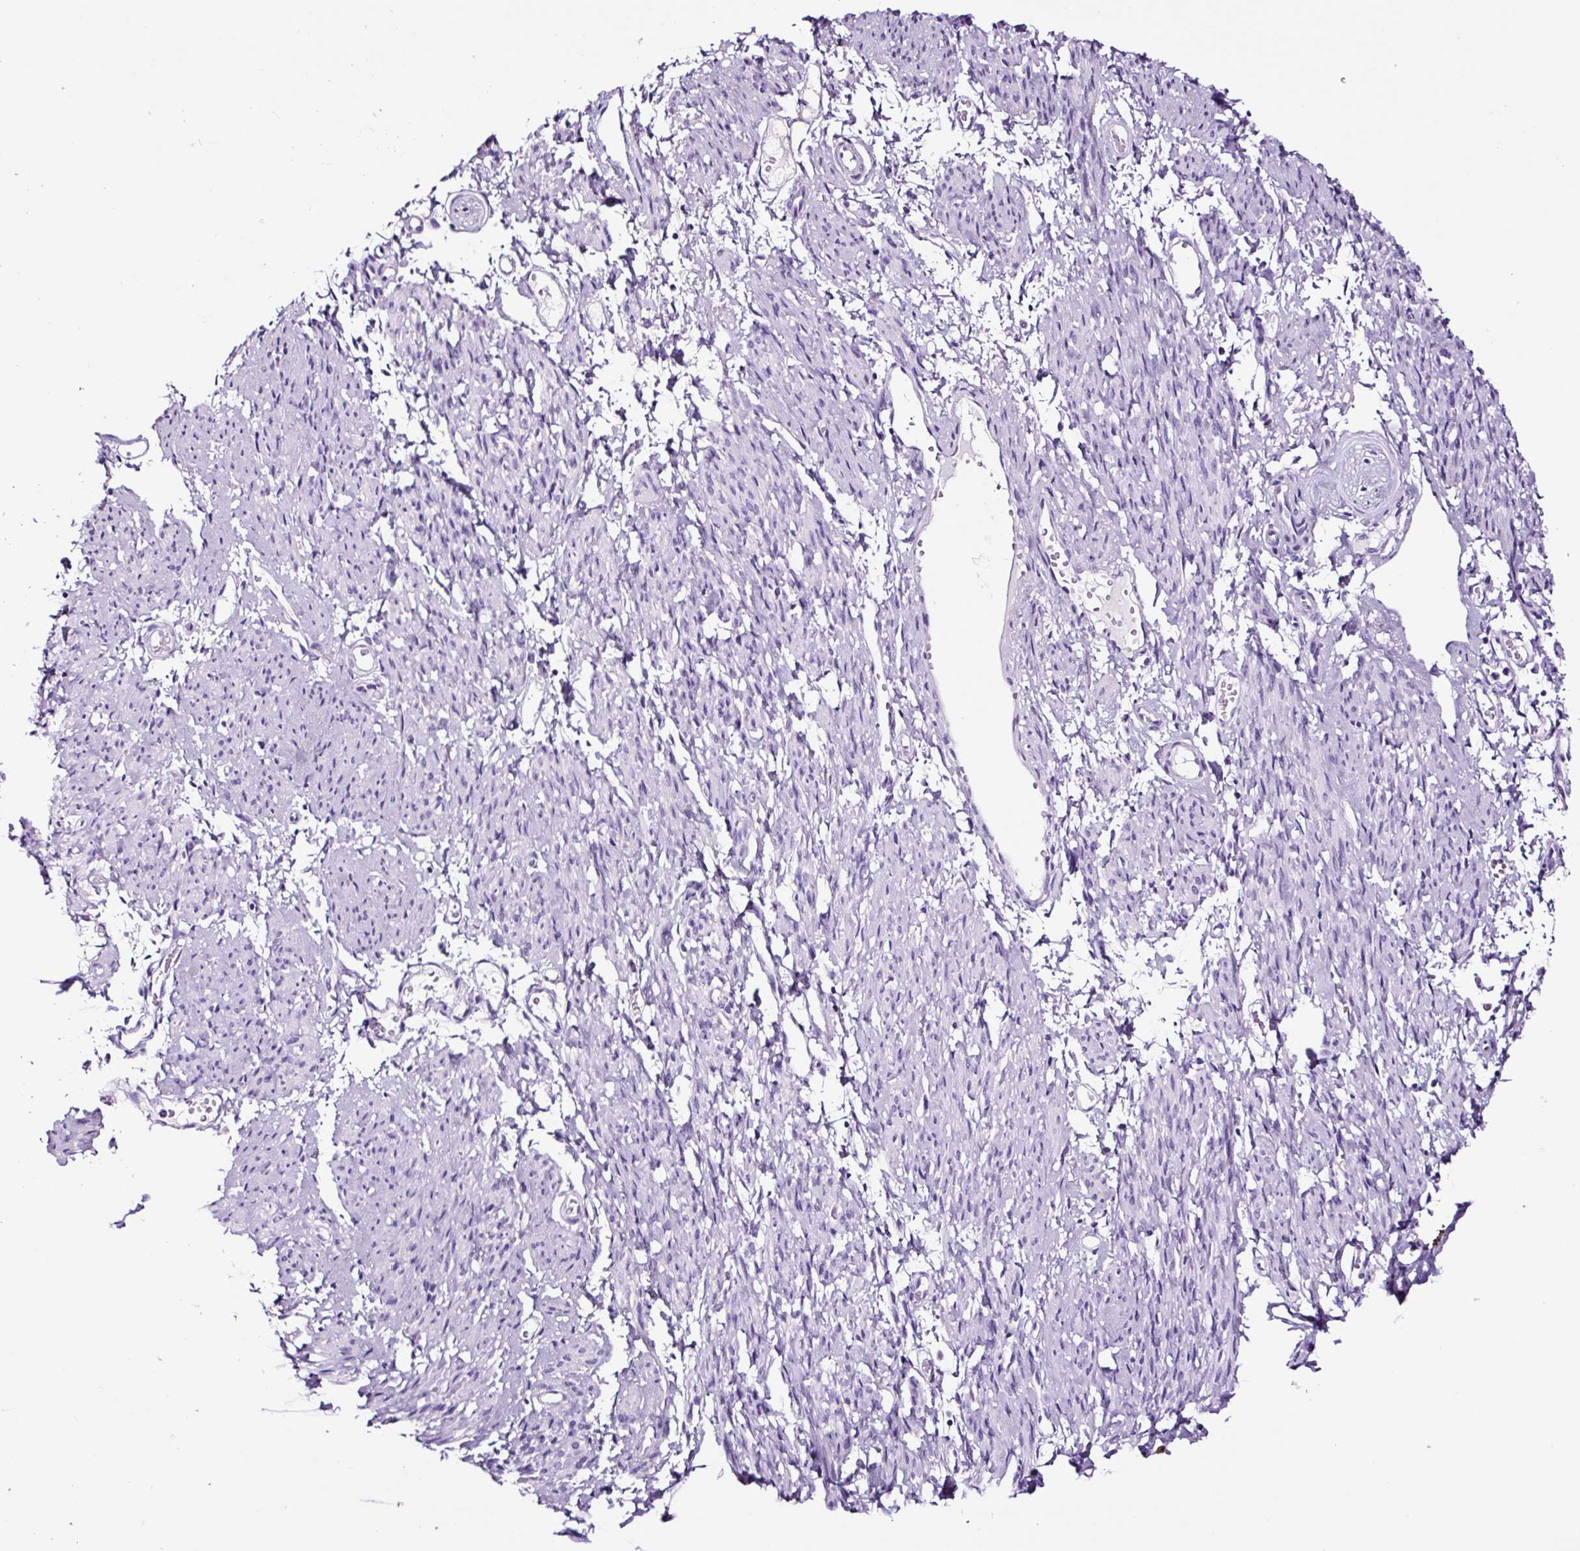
{"staining": {"intensity": "negative", "quantity": "none", "location": "none"}, "tissue": "smooth muscle", "cell_type": "Smooth muscle cells", "image_type": "normal", "snomed": [{"axis": "morphology", "description": "Normal tissue, NOS"}, {"axis": "topography", "description": "Smooth muscle"}], "caption": "A high-resolution micrograph shows IHC staining of benign smooth muscle, which shows no significant positivity in smooth muscle cells. (DAB IHC, high magnification).", "gene": "FBXL7", "patient": {"sex": "female", "age": 65}}